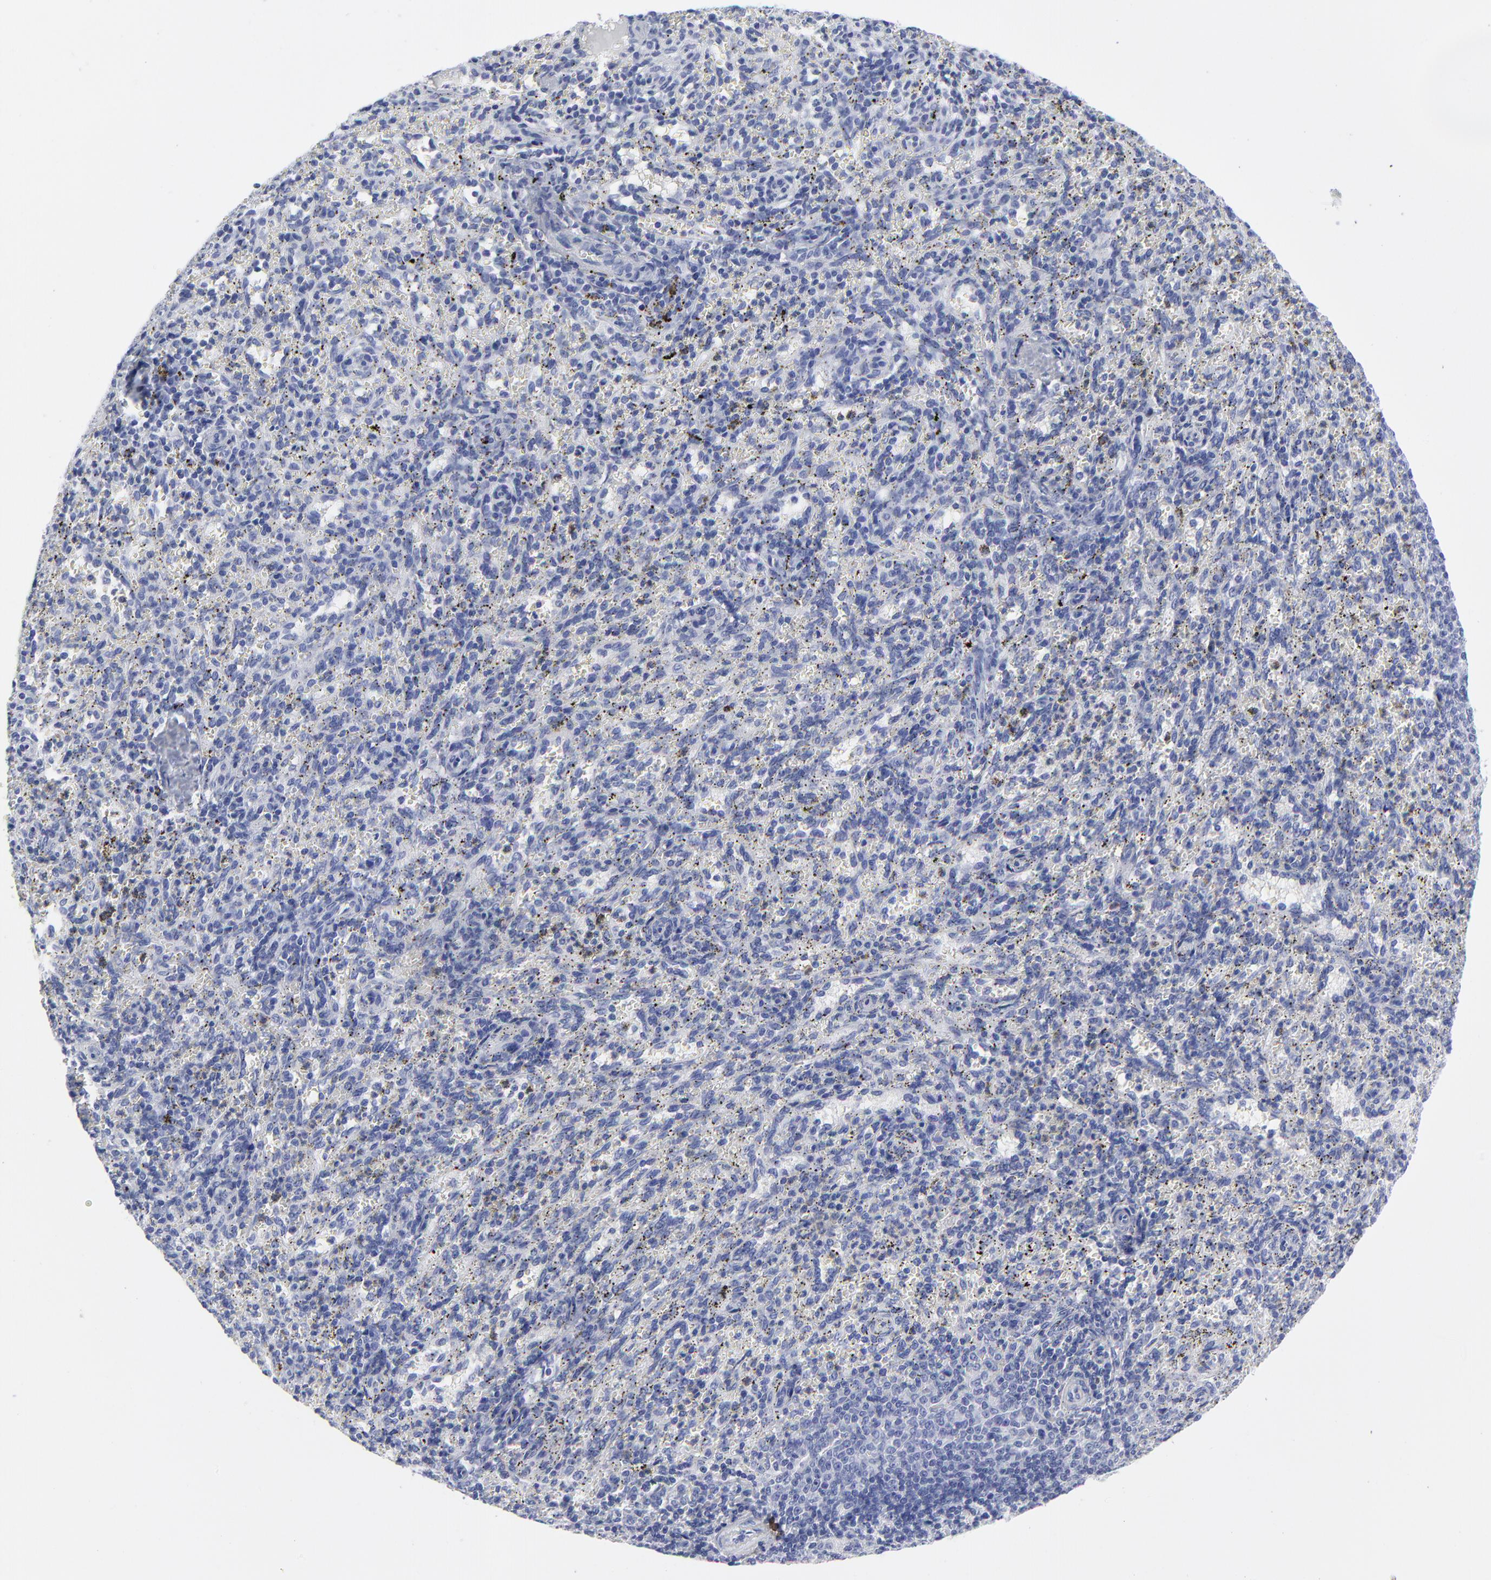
{"staining": {"intensity": "negative", "quantity": "none", "location": "none"}, "tissue": "spleen", "cell_type": "Cells in red pulp", "image_type": "normal", "snomed": [{"axis": "morphology", "description": "Normal tissue, NOS"}, {"axis": "topography", "description": "Spleen"}], "caption": "Protein analysis of benign spleen displays no significant staining in cells in red pulp.", "gene": "DCN", "patient": {"sex": "female", "age": 10}}